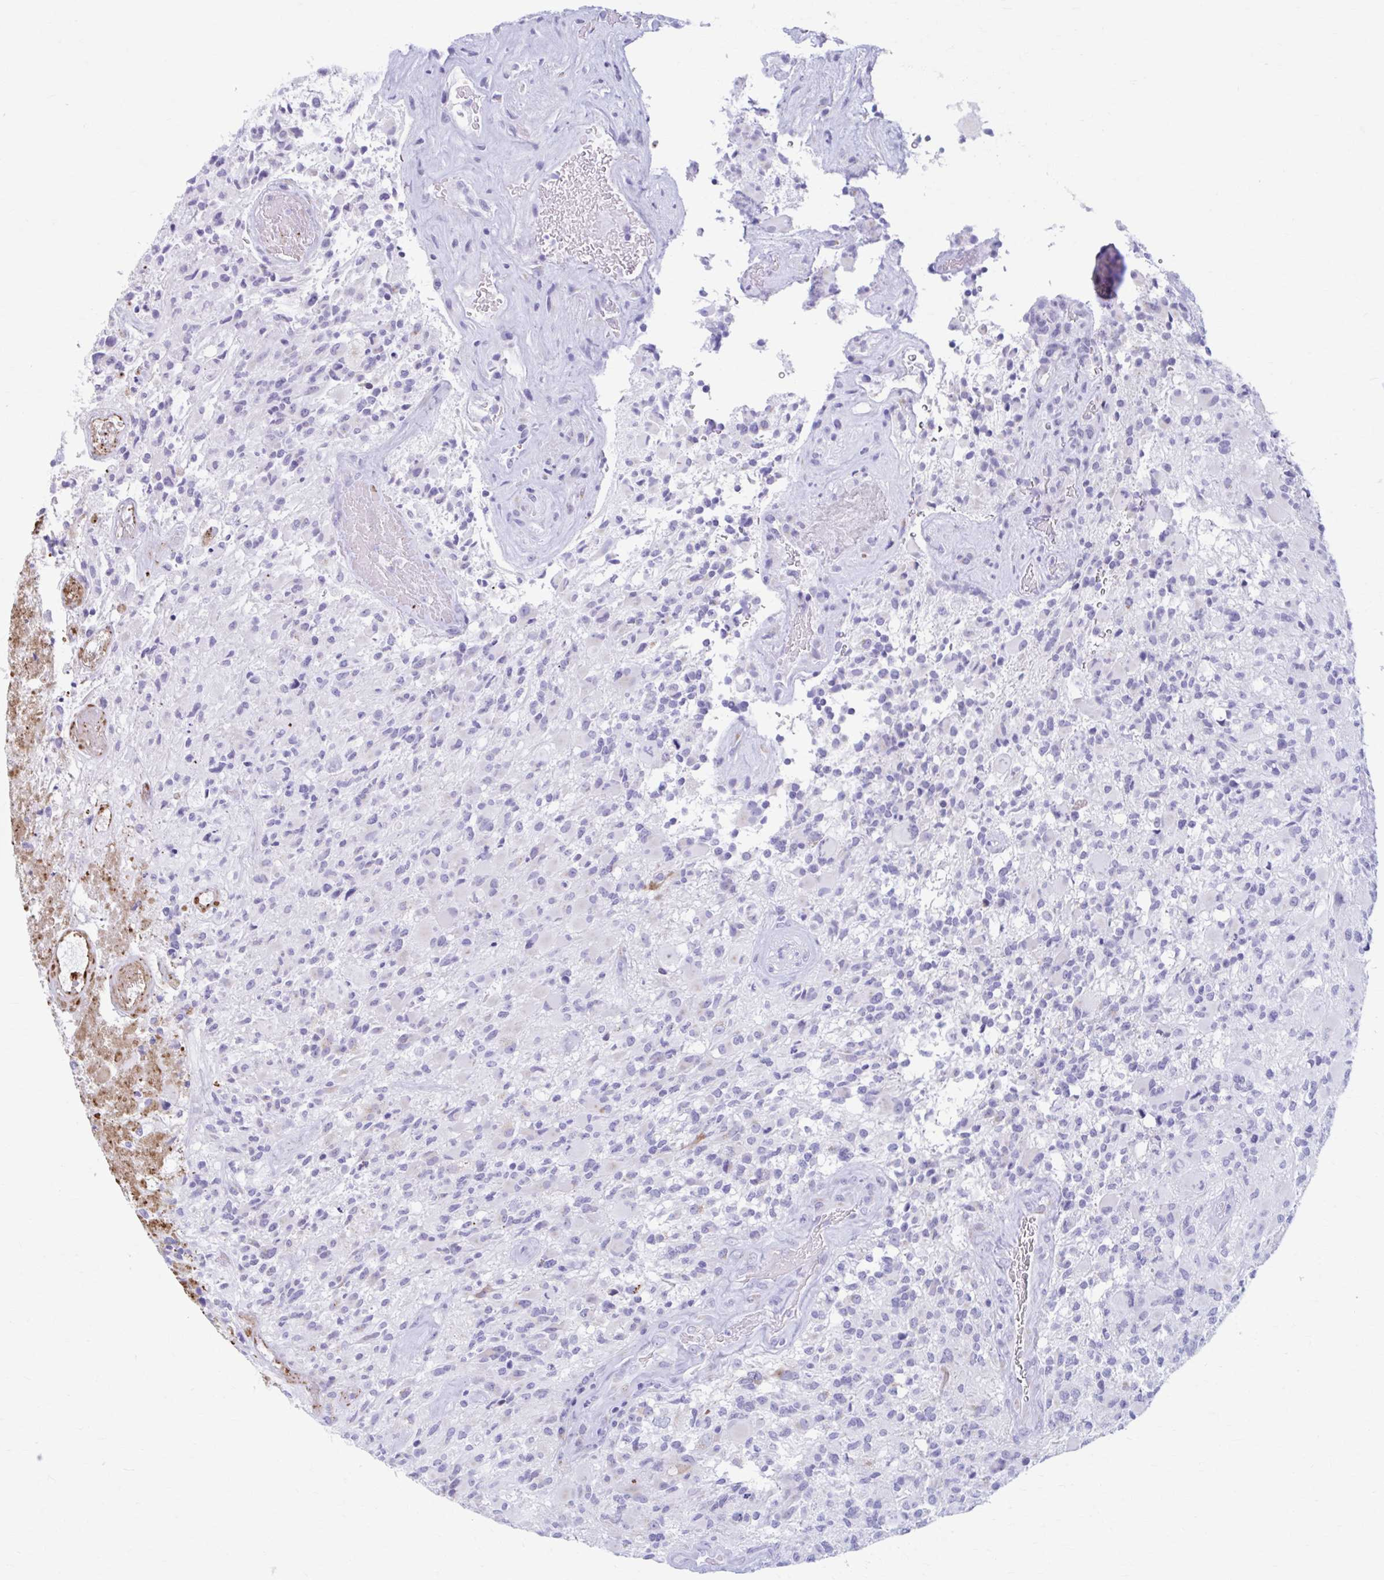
{"staining": {"intensity": "negative", "quantity": "none", "location": "none"}, "tissue": "glioma", "cell_type": "Tumor cells", "image_type": "cancer", "snomed": [{"axis": "morphology", "description": "Glioma, malignant, High grade"}, {"axis": "topography", "description": "Brain"}], "caption": "The immunohistochemistry image has no significant staining in tumor cells of glioma tissue.", "gene": "KCNE2", "patient": {"sex": "female", "age": 65}}